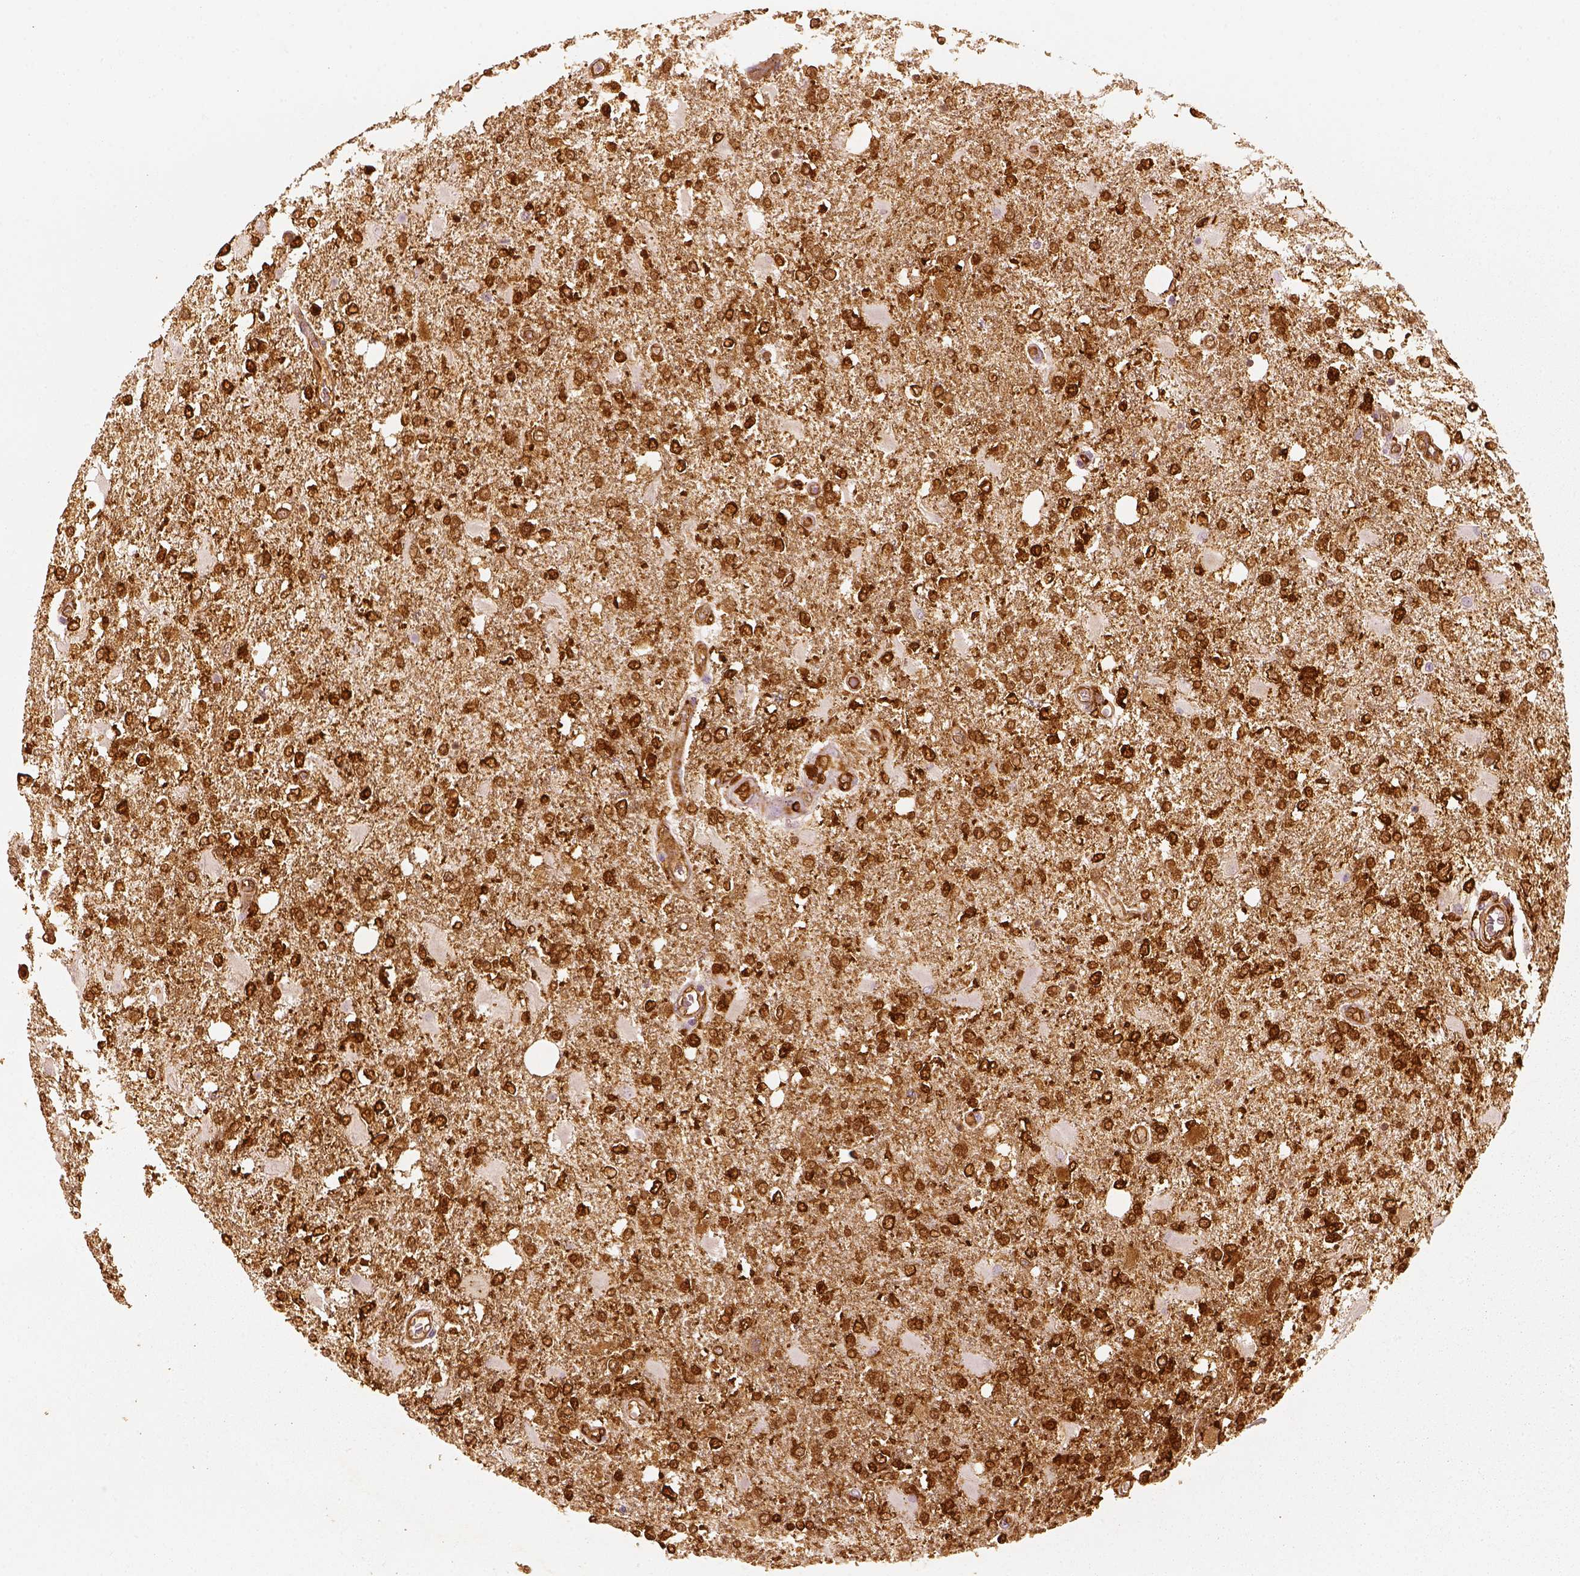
{"staining": {"intensity": "strong", "quantity": ">75%", "location": "cytoplasmic/membranous"}, "tissue": "glioma", "cell_type": "Tumor cells", "image_type": "cancer", "snomed": [{"axis": "morphology", "description": "Glioma, malignant, High grade"}, {"axis": "topography", "description": "Cerebral cortex"}], "caption": "Immunohistochemistry photomicrograph of malignant glioma (high-grade) stained for a protein (brown), which demonstrates high levels of strong cytoplasmic/membranous expression in about >75% of tumor cells.", "gene": "FSCN1", "patient": {"sex": "male", "age": 79}}